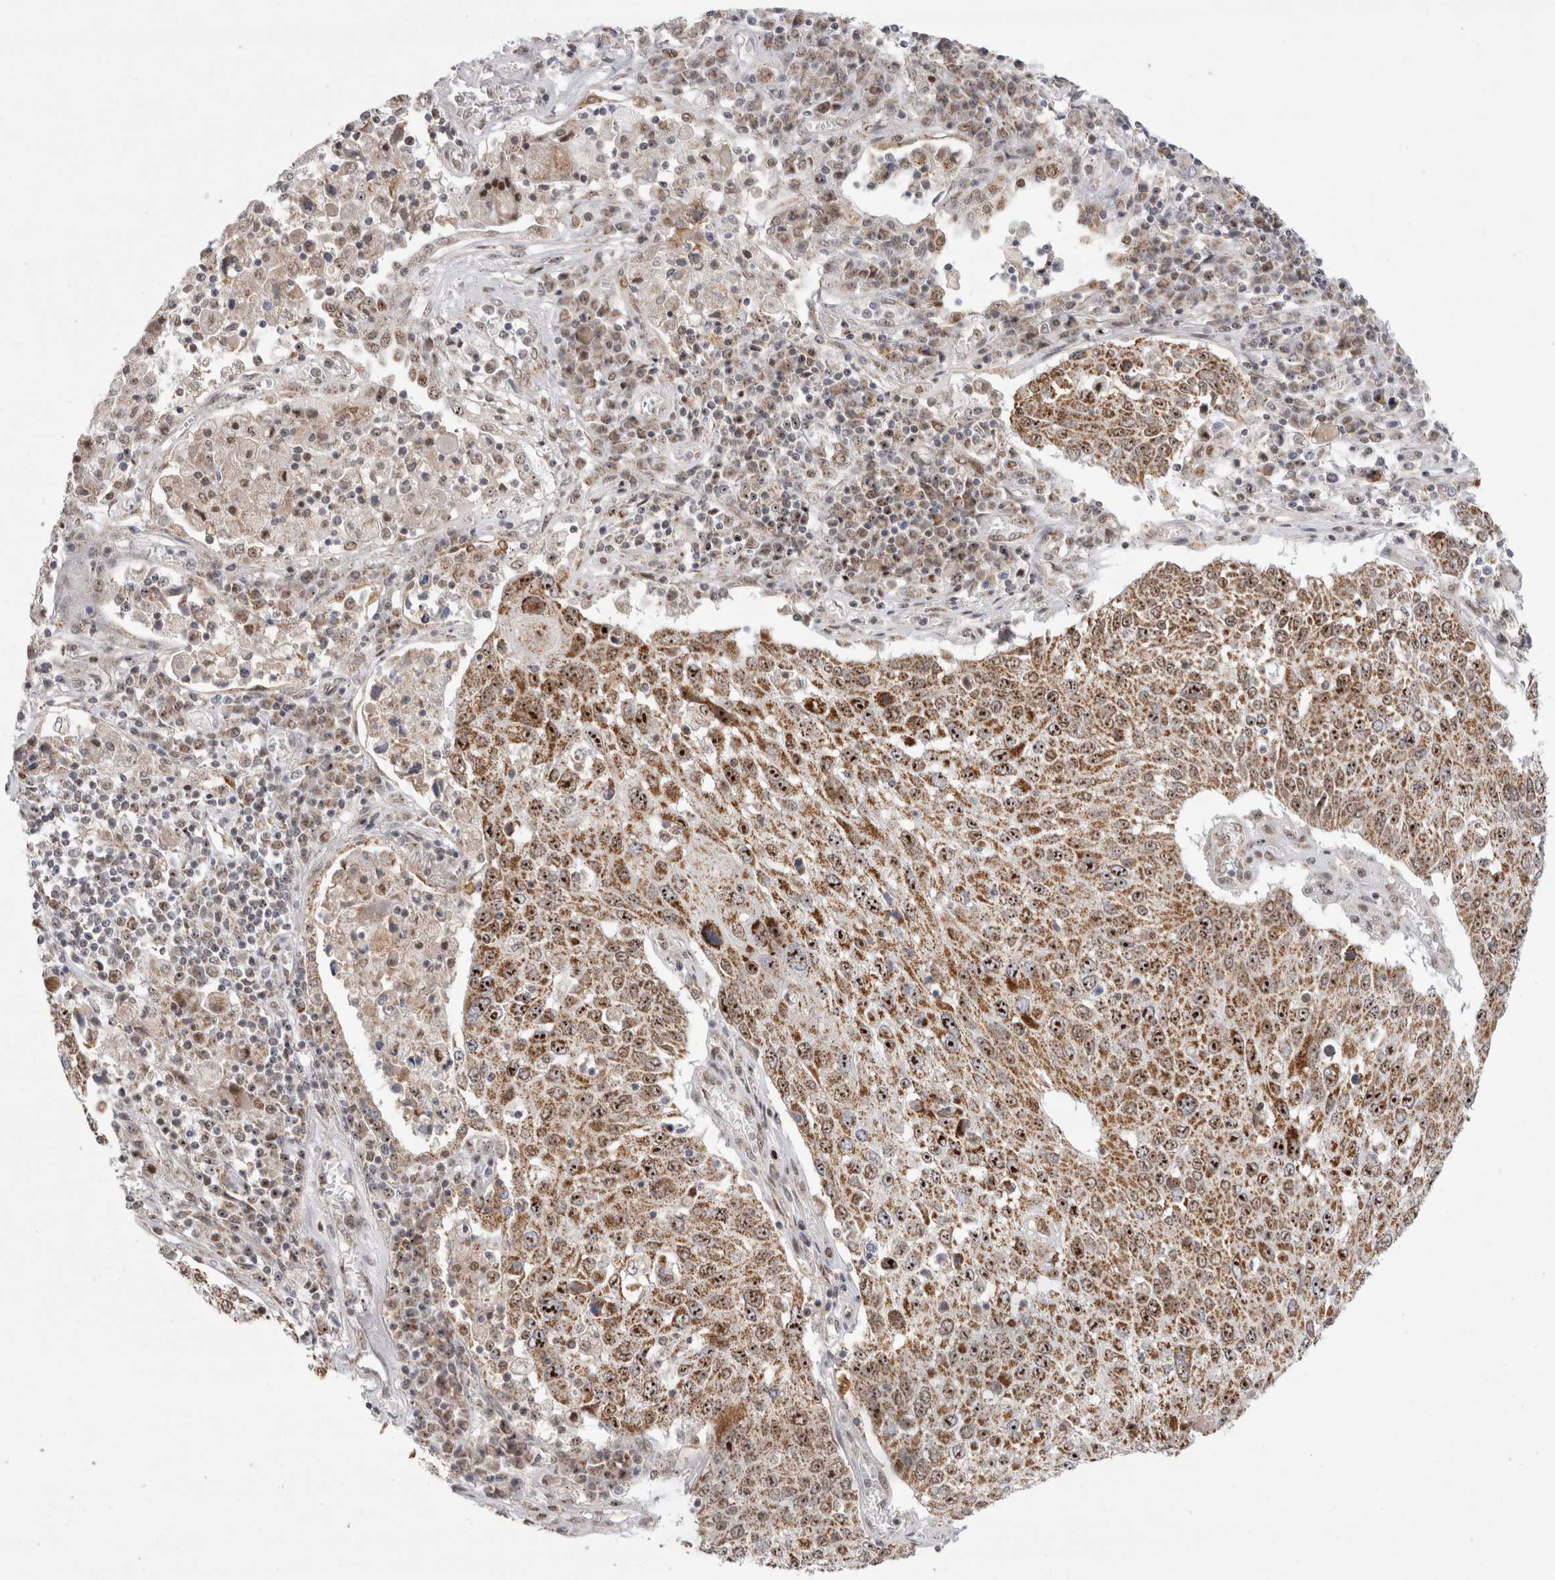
{"staining": {"intensity": "moderate", "quantity": ">75%", "location": "cytoplasmic/membranous,nuclear"}, "tissue": "lung cancer", "cell_type": "Tumor cells", "image_type": "cancer", "snomed": [{"axis": "morphology", "description": "Squamous cell carcinoma, NOS"}, {"axis": "topography", "description": "Lung"}], "caption": "Immunohistochemistry micrograph of human squamous cell carcinoma (lung) stained for a protein (brown), which reveals medium levels of moderate cytoplasmic/membranous and nuclear positivity in about >75% of tumor cells.", "gene": "MRPL37", "patient": {"sex": "male", "age": 65}}